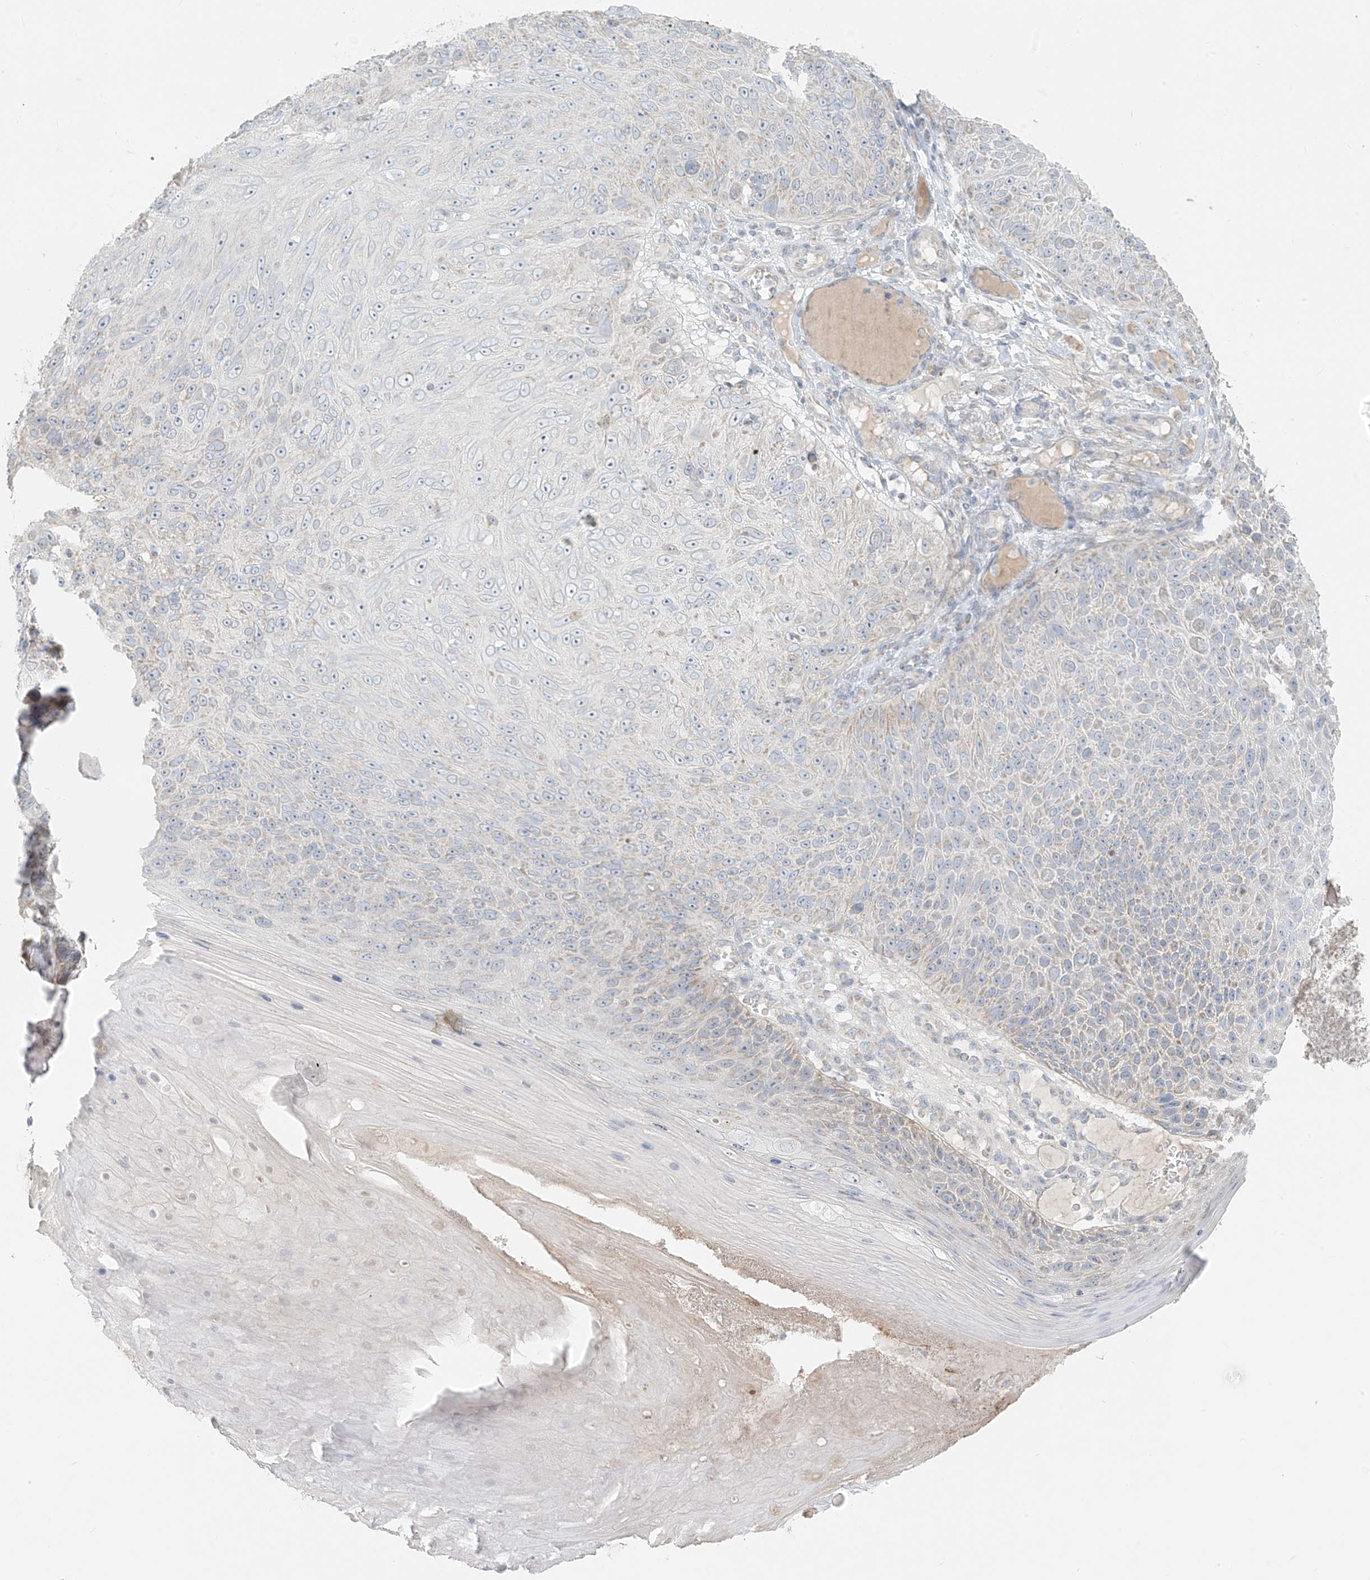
{"staining": {"intensity": "negative", "quantity": "none", "location": "none"}, "tissue": "skin cancer", "cell_type": "Tumor cells", "image_type": "cancer", "snomed": [{"axis": "morphology", "description": "Squamous cell carcinoma, NOS"}, {"axis": "topography", "description": "Skin"}], "caption": "DAB immunohistochemical staining of human skin cancer (squamous cell carcinoma) demonstrates no significant positivity in tumor cells.", "gene": "UST", "patient": {"sex": "female", "age": 88}}